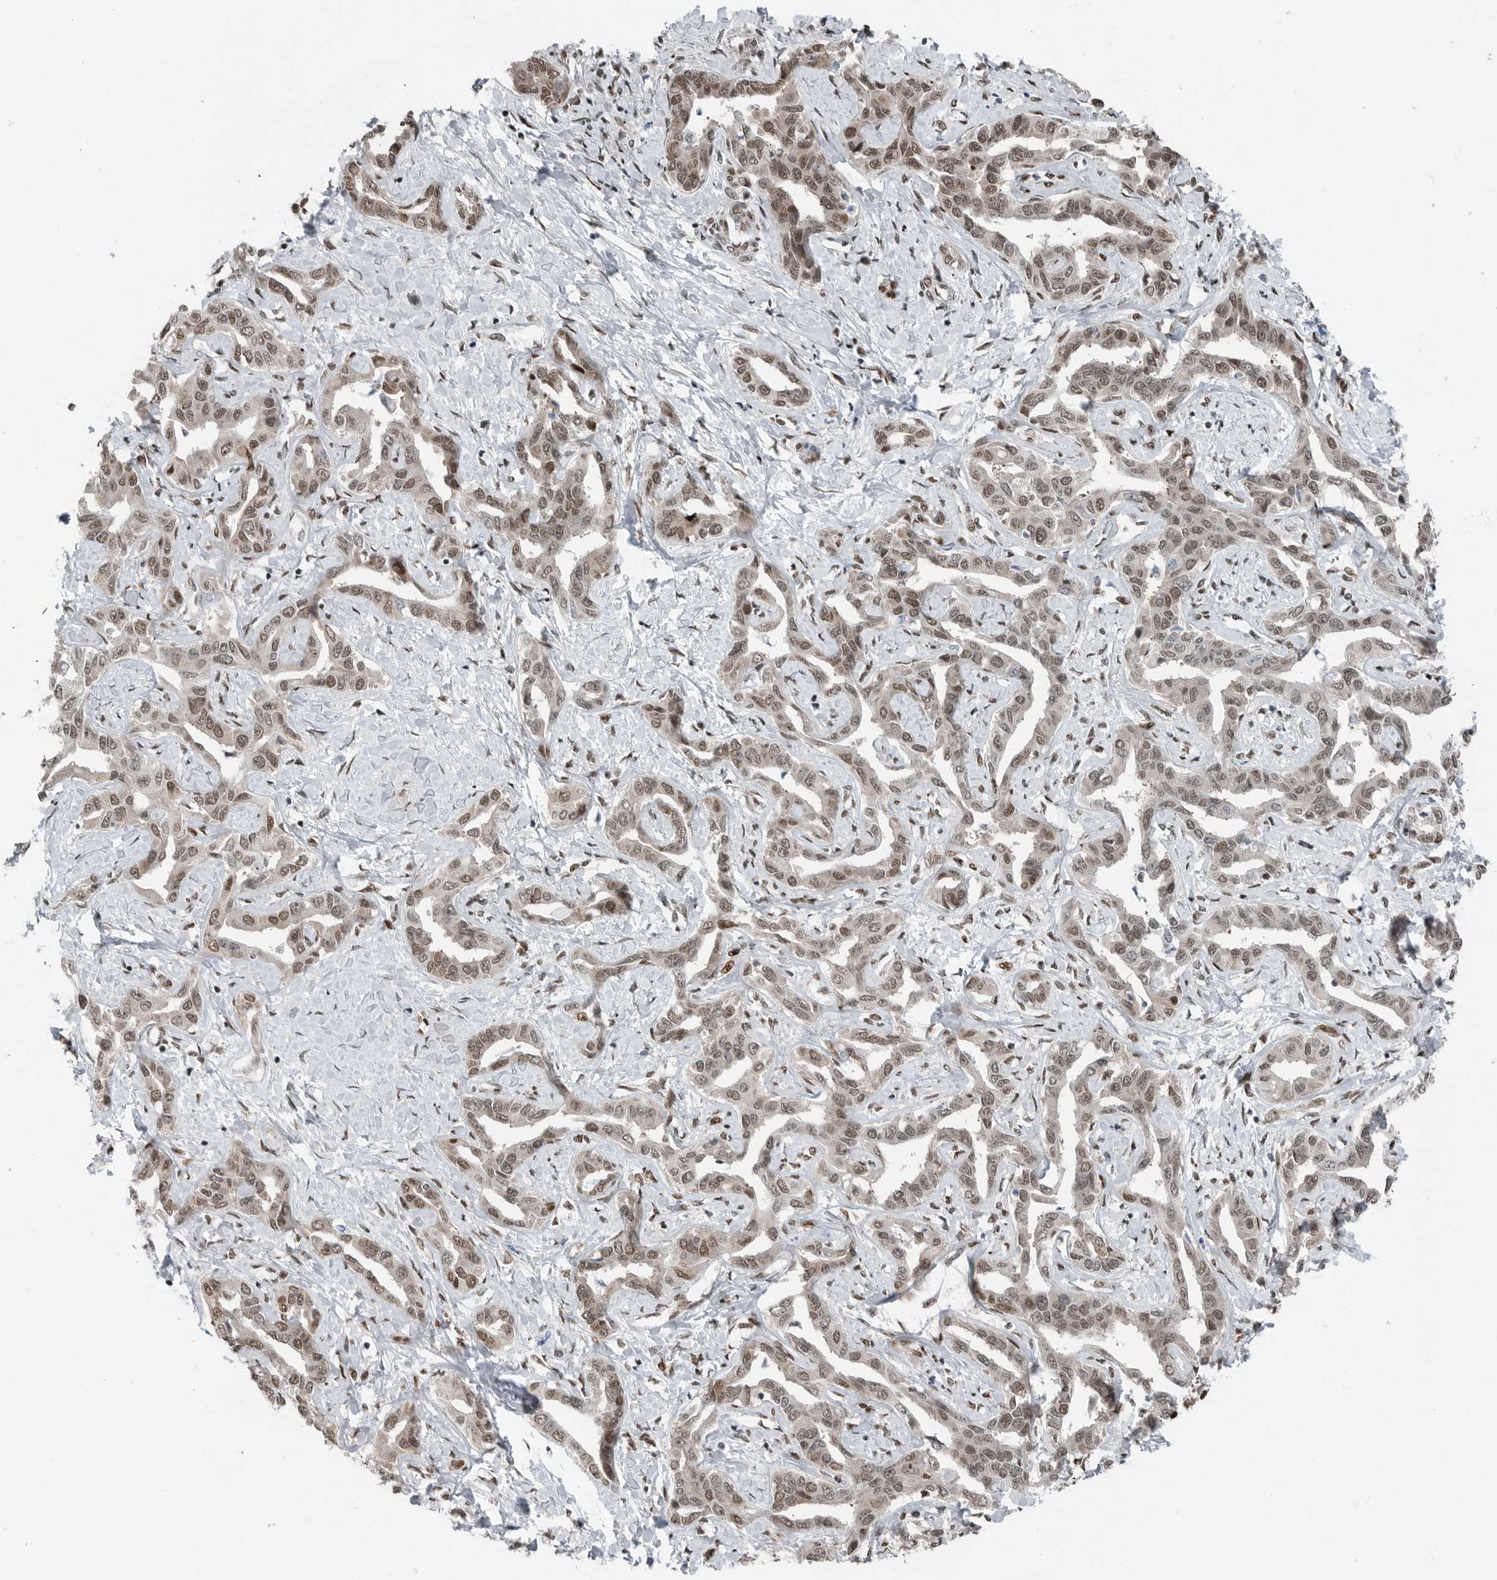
{"staining": {"intensity": "moderate", "quantity": ">75%", "location": "nuclear"}, "tissue": "liver cancer", "cell_type": "Tumor cells", "image_type": "cancer", "snomed": [{"axis": "morphology", "description": "Cholangiocarcinoma"}, {"axis": "topography", "description": "Liver"}], "caption": "IHC of liver cancer exhibits medium levels of moderate nuclear positivity in about >75% of tumor cells. The staining was performed using DAB to visualize the protein expression in brown, while the nuclei were stained in blue with hematoxylin (Magnification: 20x).", "gene": "BLZF1", "patient": {"sex": "male", "age": 59}}